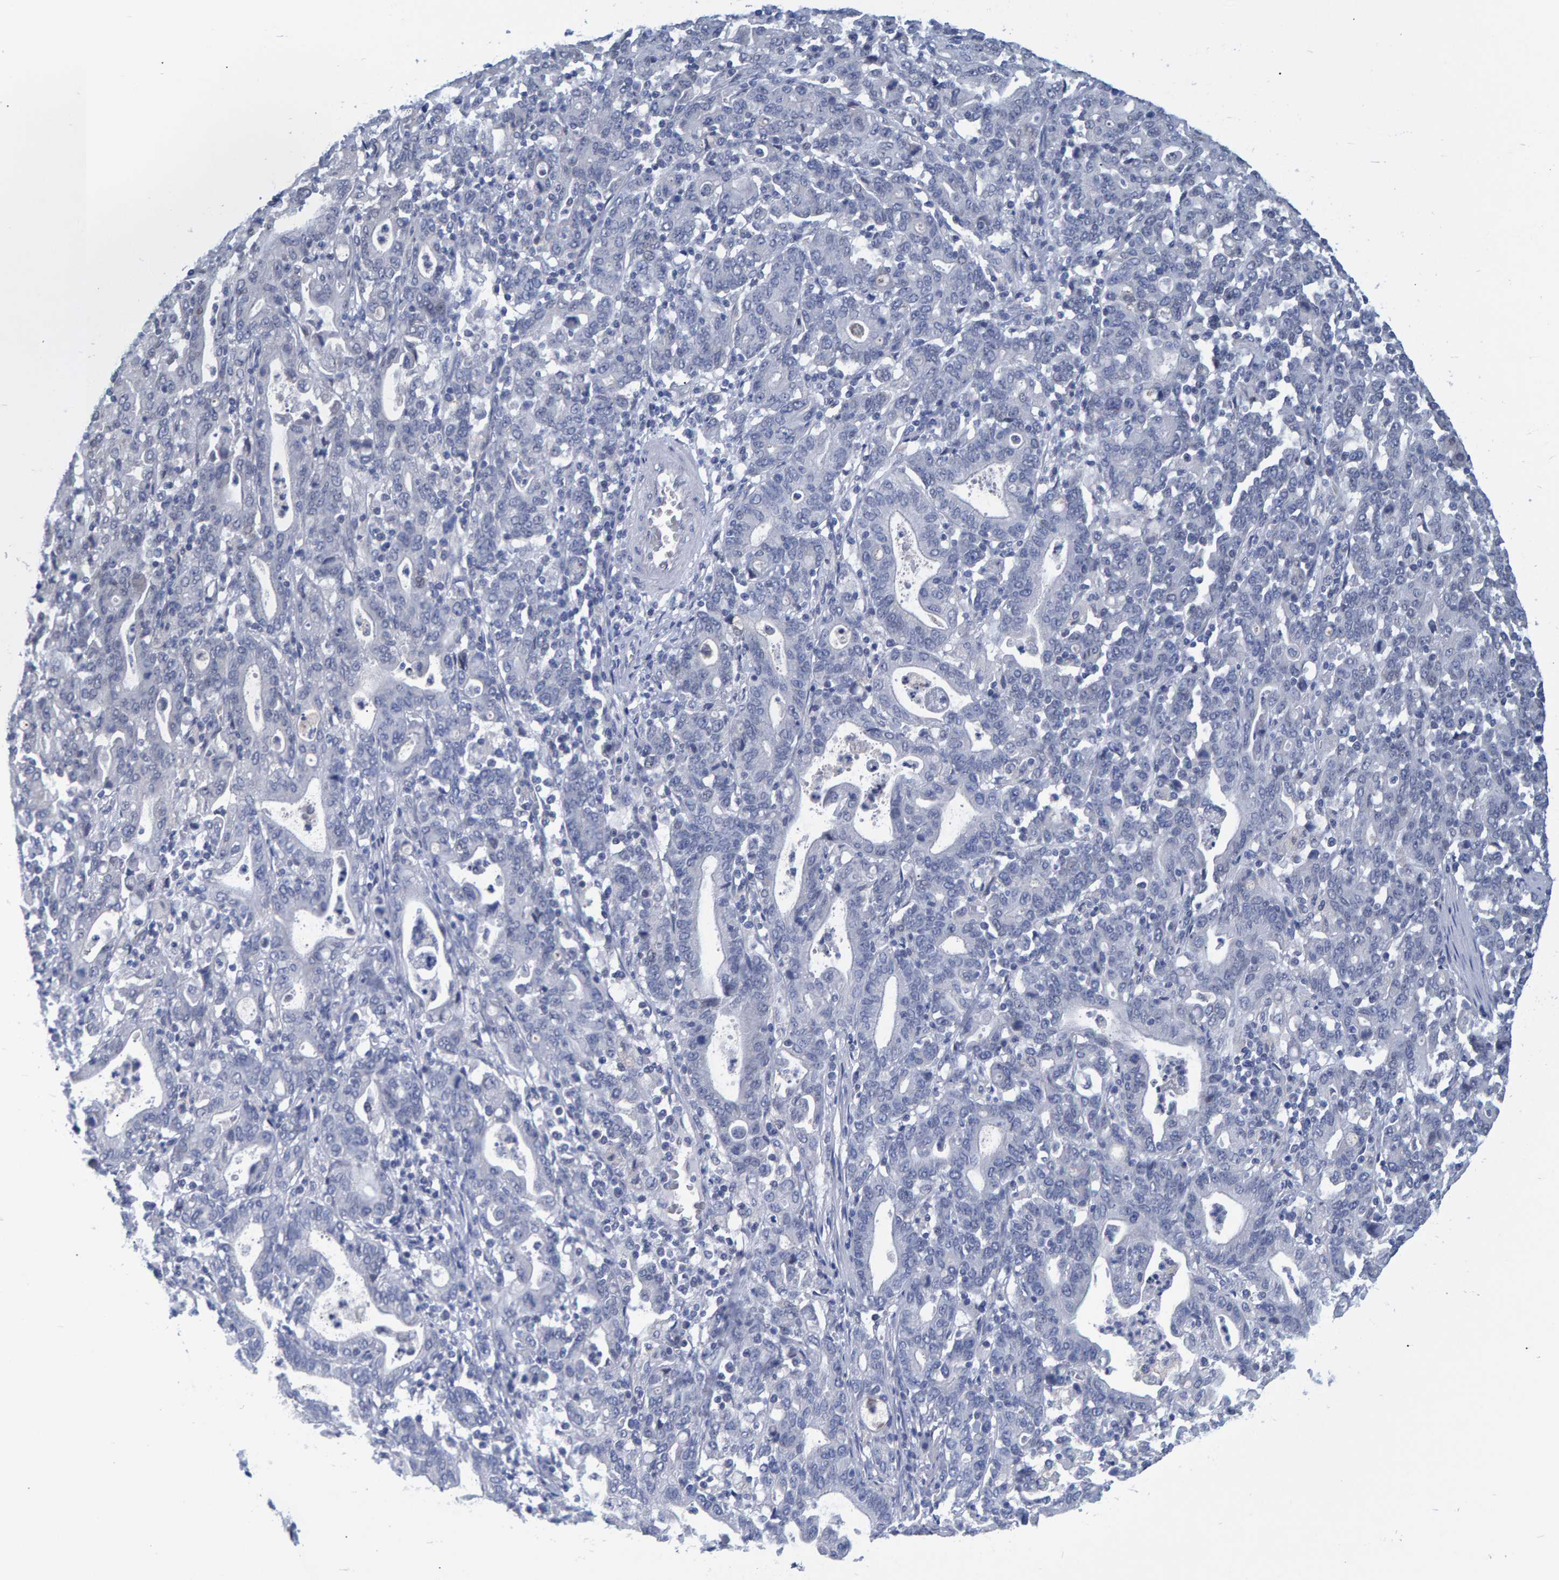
{"staining": {"intensity": "negative", "quantity": "none", "location": "none"}, "tissue": "stomach cancer", "cell_type": "Tumor cells", "image_type": "cancer", "snomed": [{"axis": "morphology", "description": "Adenocarcinoma, NOS"}, {"axis": "topography", "description": "Stomach, upper"}], "caption": "Stomach adenocarcinoma was stained to show a protein in brown. There is no significant expression in tumor cells. (DAB immunohistochemistry (IHC), high magnification).", "gene": "PROCA1", "patient": {"sex": "male", "age": 69}}